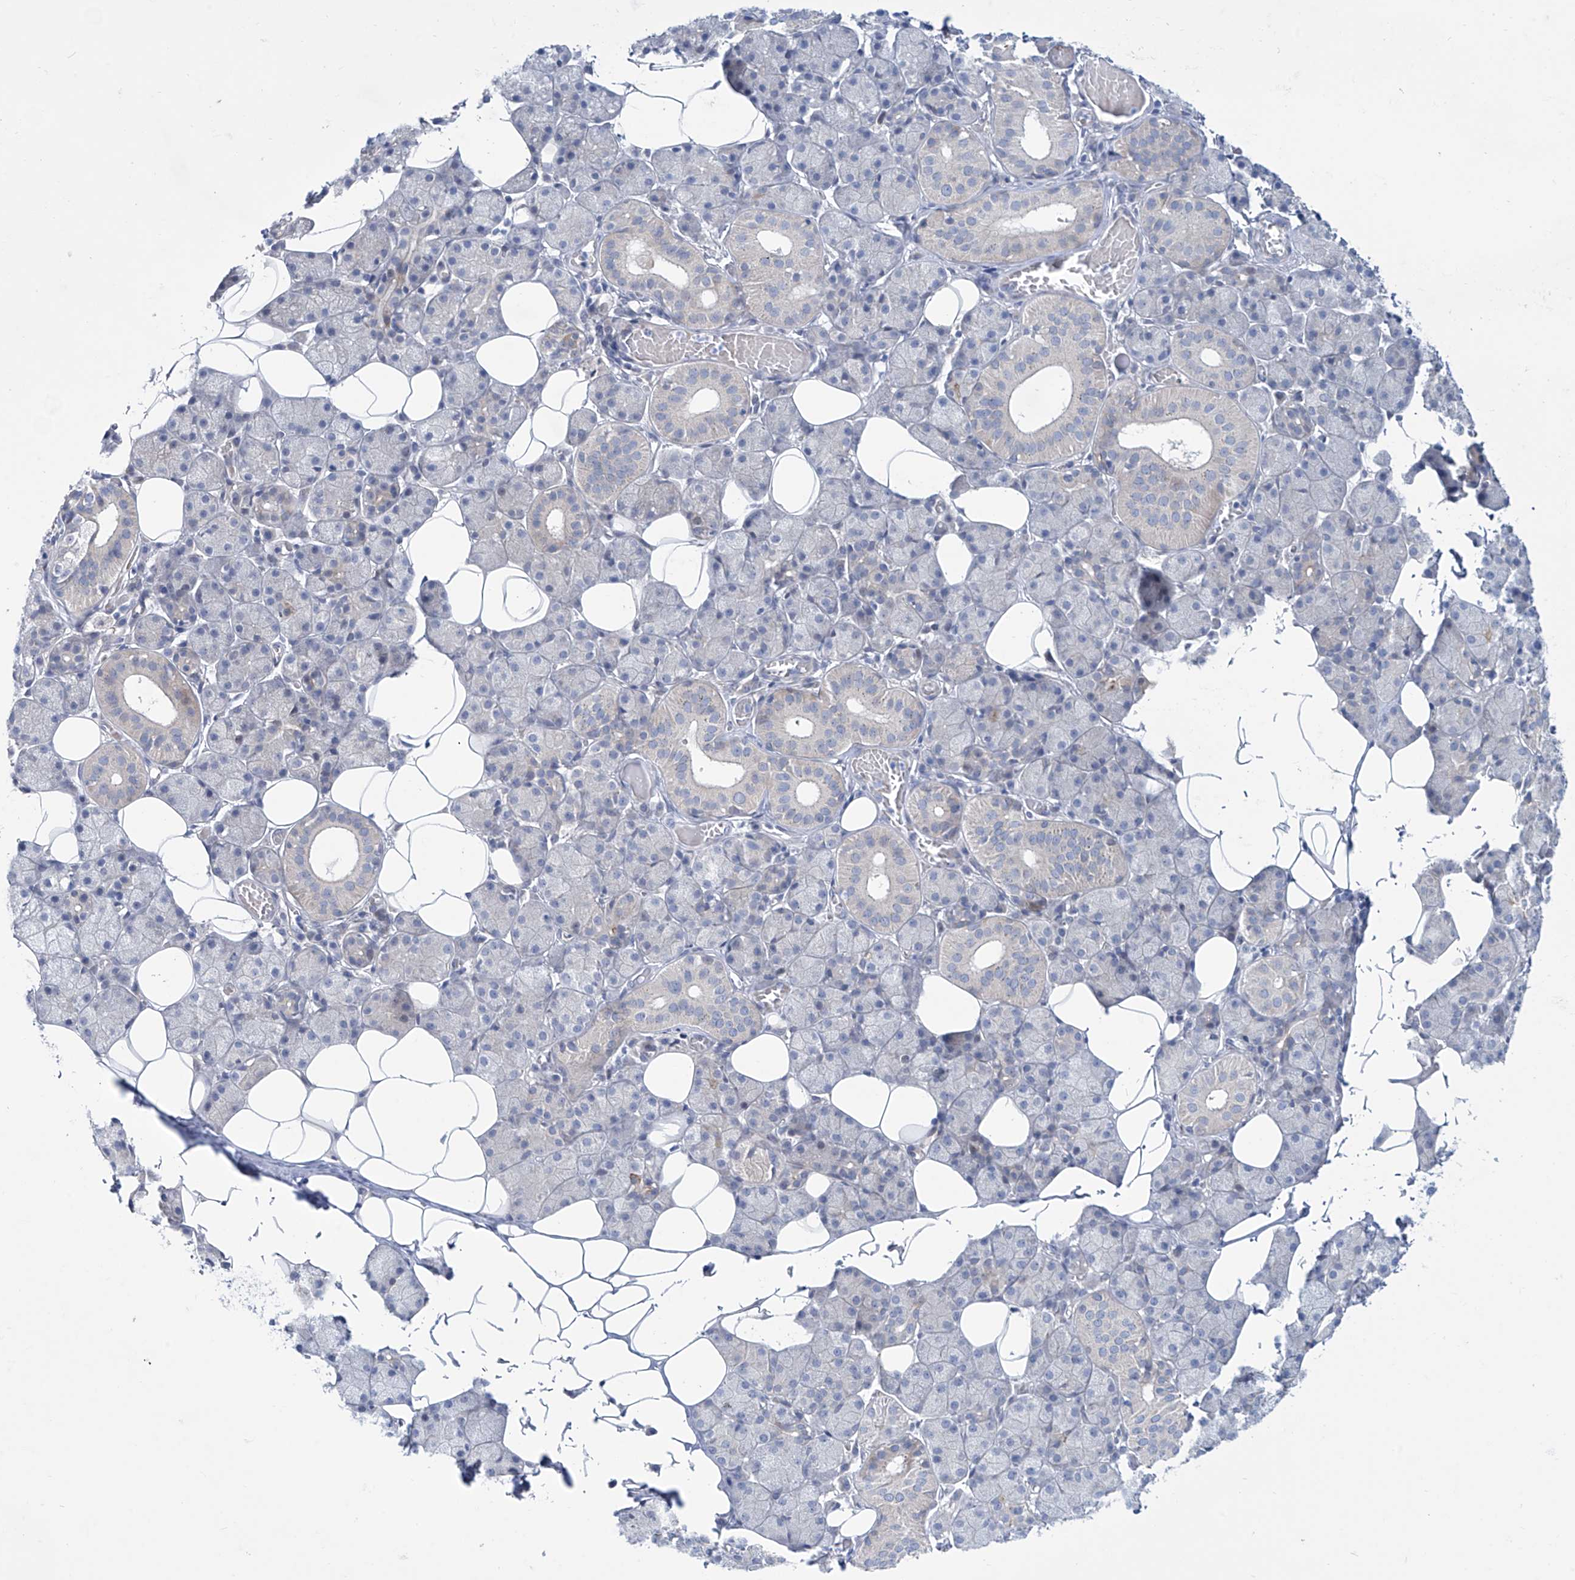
{"staining": {"intensity": "negative", "quantity": "none", "location": "none"}, "tissue": "salivary gland", "cell_type": "Glandular cells", "image_type": "normal", "snomed": [{"axis": "morphology", "description": "Normal tissue, NOS"}, {"axis": "topography", "description": "Salivary gland"}], "caption": "Immunohistochemistry (IHC) image of normal salivary gland: salivary gland stained with DAB (3,3'-diaminobenzidine) reveals no significant protein staining in glandular cells. (Stains: DAB (3,3'-diaminobenzidine) IHC with hematoxylin counter stain, Microscopy: brightfield microscopy at high magnification).", "gene": "TRIM60", "patient": {"sex": "female", "age": 33}}